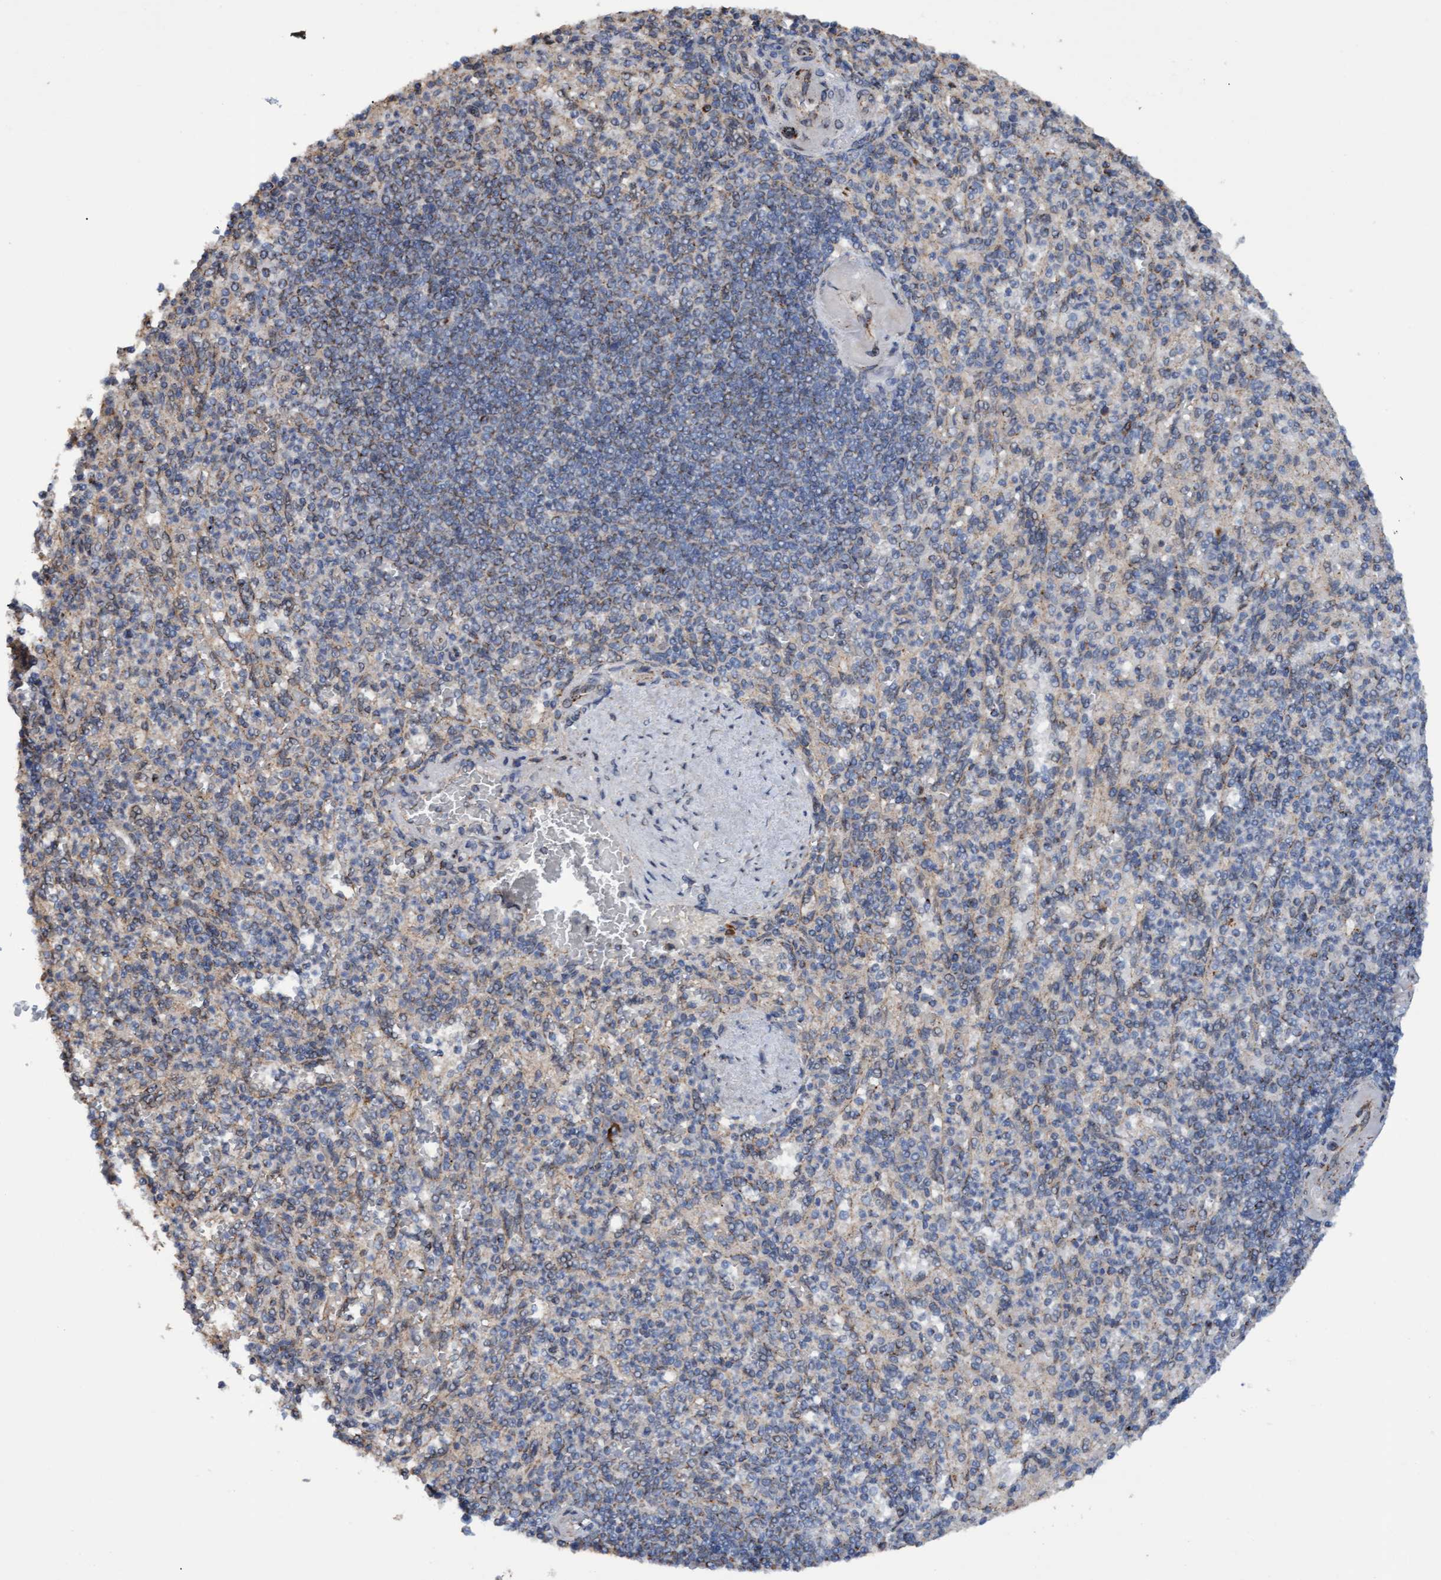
{"staining": {"intensity": "weak", "quantity": "25%-75%", "location": "cytoplasmic/membranous"}, "tissue": "spleen", "cell_type": "Cells in red pulp", "image_type": "normal", "snomed": [{"axis": "morphology", "description": "Normal tissue, NOS"}, {"axis": "topography", "description": "Spleen"}], "caption": "Protein staining reveals weak cytoplasmic/membranous positivity in approximately 25%-75% of cells in red pulp in normal spleen.", "gene": "MGLL", "patient": {"sex": "female", "age": 74}}